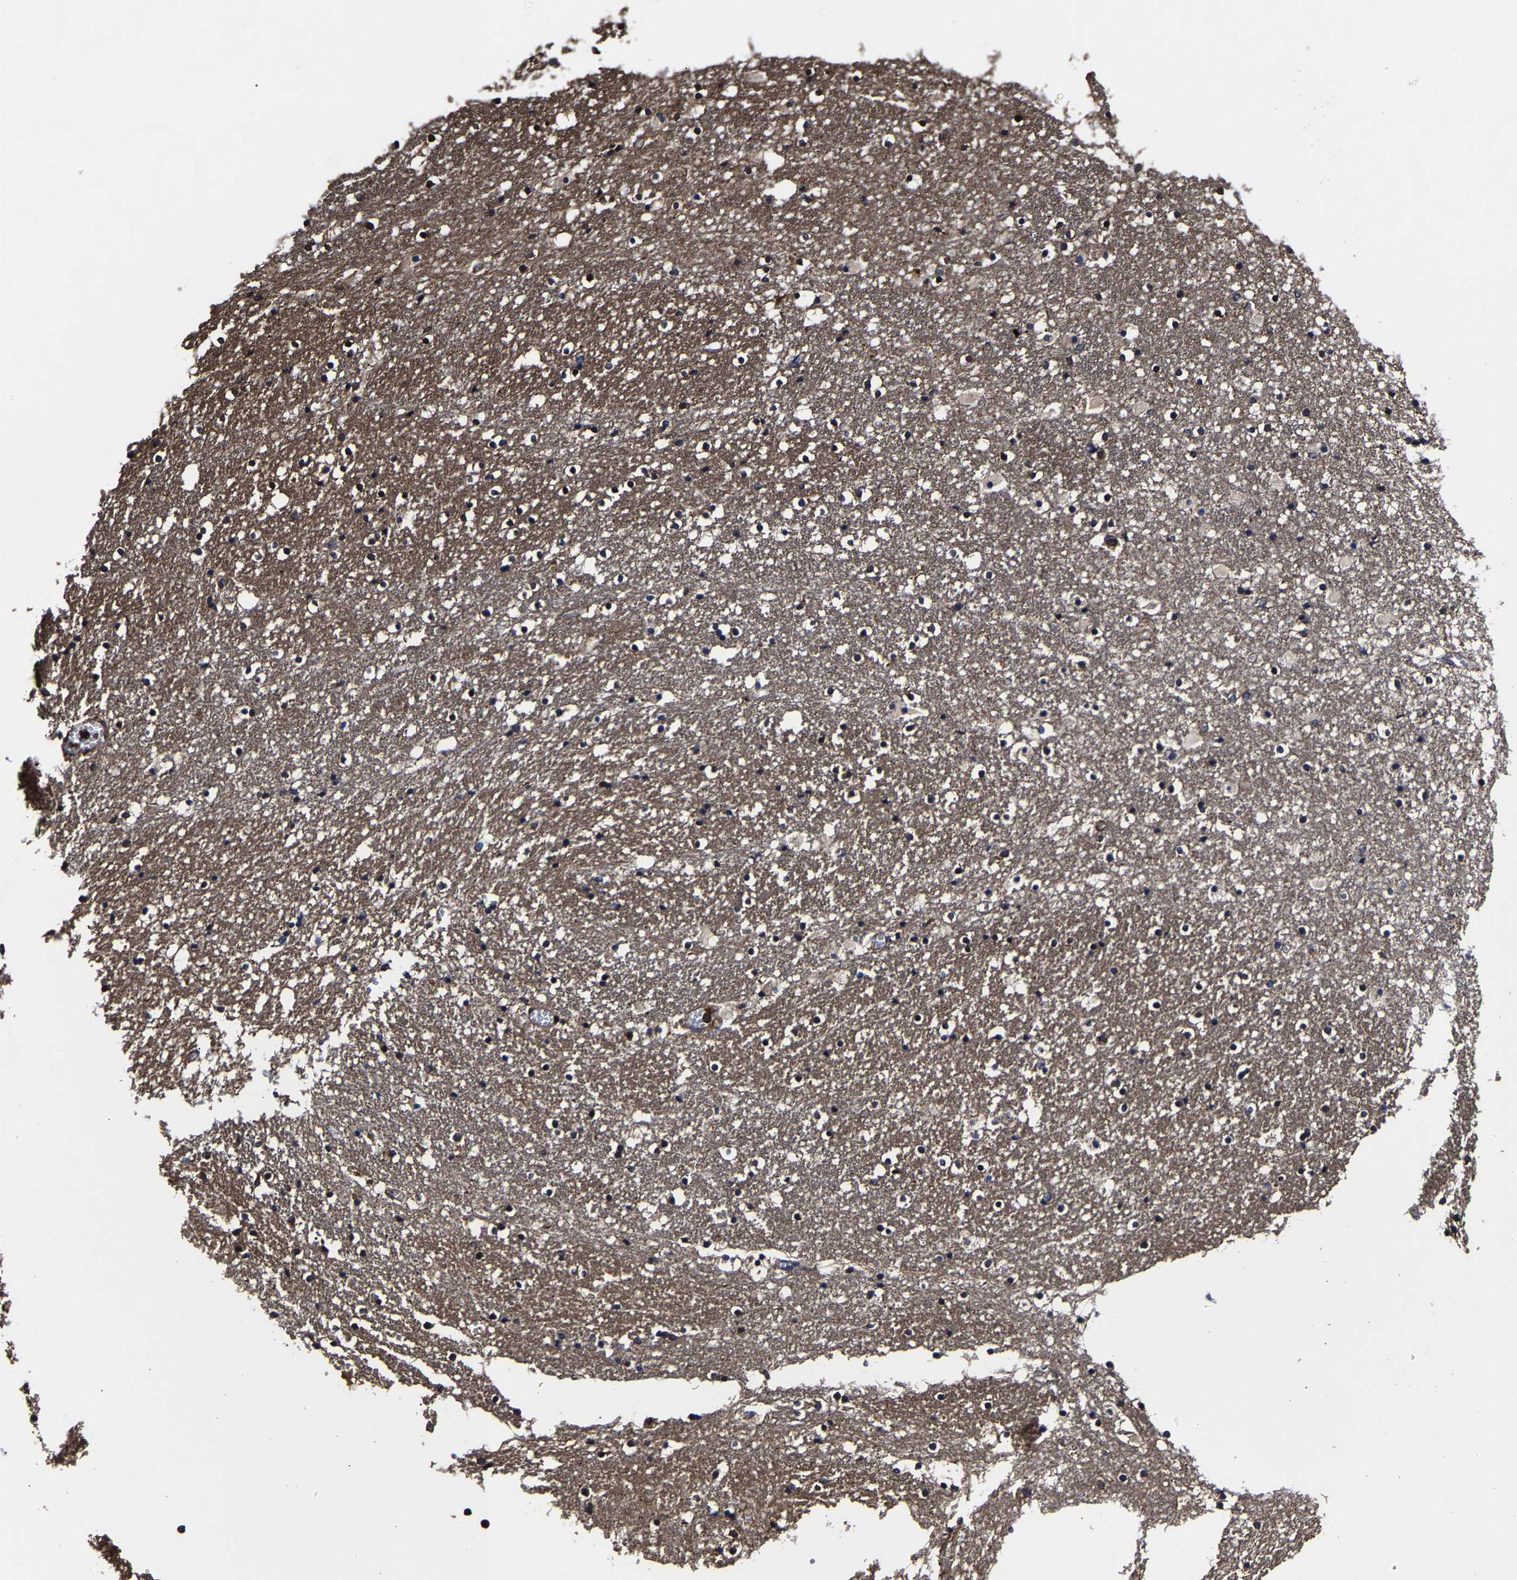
{"staining": {"intensity": "weak", "quantity": ">75%", "location": "cytoplasmic/membranous"}, "tissue": "caudate", "cell_type": "Glial cells", "image_type": "normal", "snomed": [{"axis": "morphology", "description": "Normal tissue, NOS"}, {"axis": "topography", "description": "Lateral ventricle wall"}], "caption": "IHC micrograph of normal caudate stained for a protein (brown), which exhibits low levels of weak cytoplasmic/membranous staining in approximately >75% of glial cells.", "gene": "SSH3", "patient": {"sex": "male", "age": 45}}